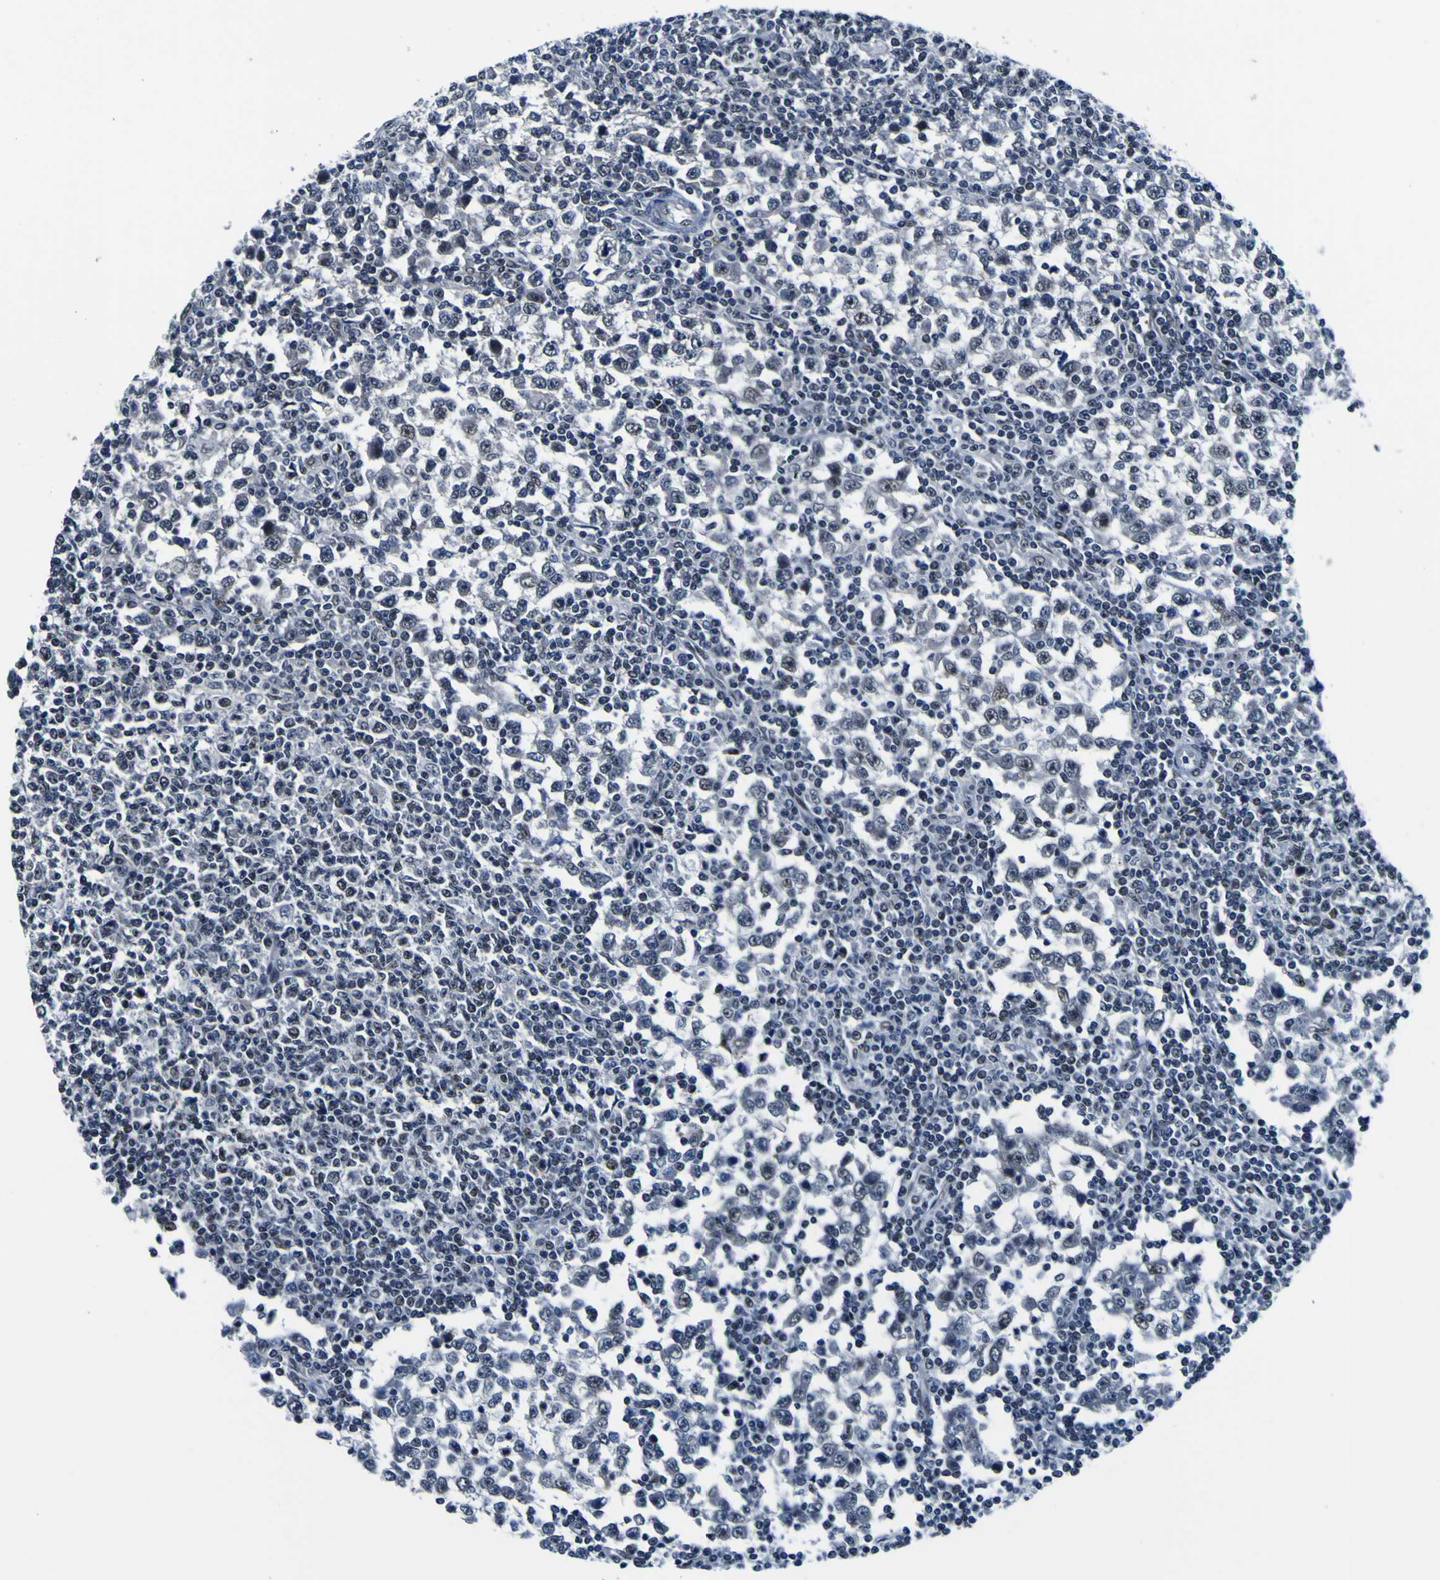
{"staining": {"intensity": "negative", "quantity": "none", "location": "none"}, "tissue": "testis cancer", "cell_type": "Tumor cells", "image_type": "cancer", "snomed": [{"axis": "morphology", "description": "Seminoma, NOS"}, {"axis": "topography", "description": "Testis"}], "caption": "Photomicrograph shows no protein positivity in tumor cells of testis cancer (seminoma) tissue.", "gene": "CUL4B", "patient": {"sex": "male", "age": 65}}